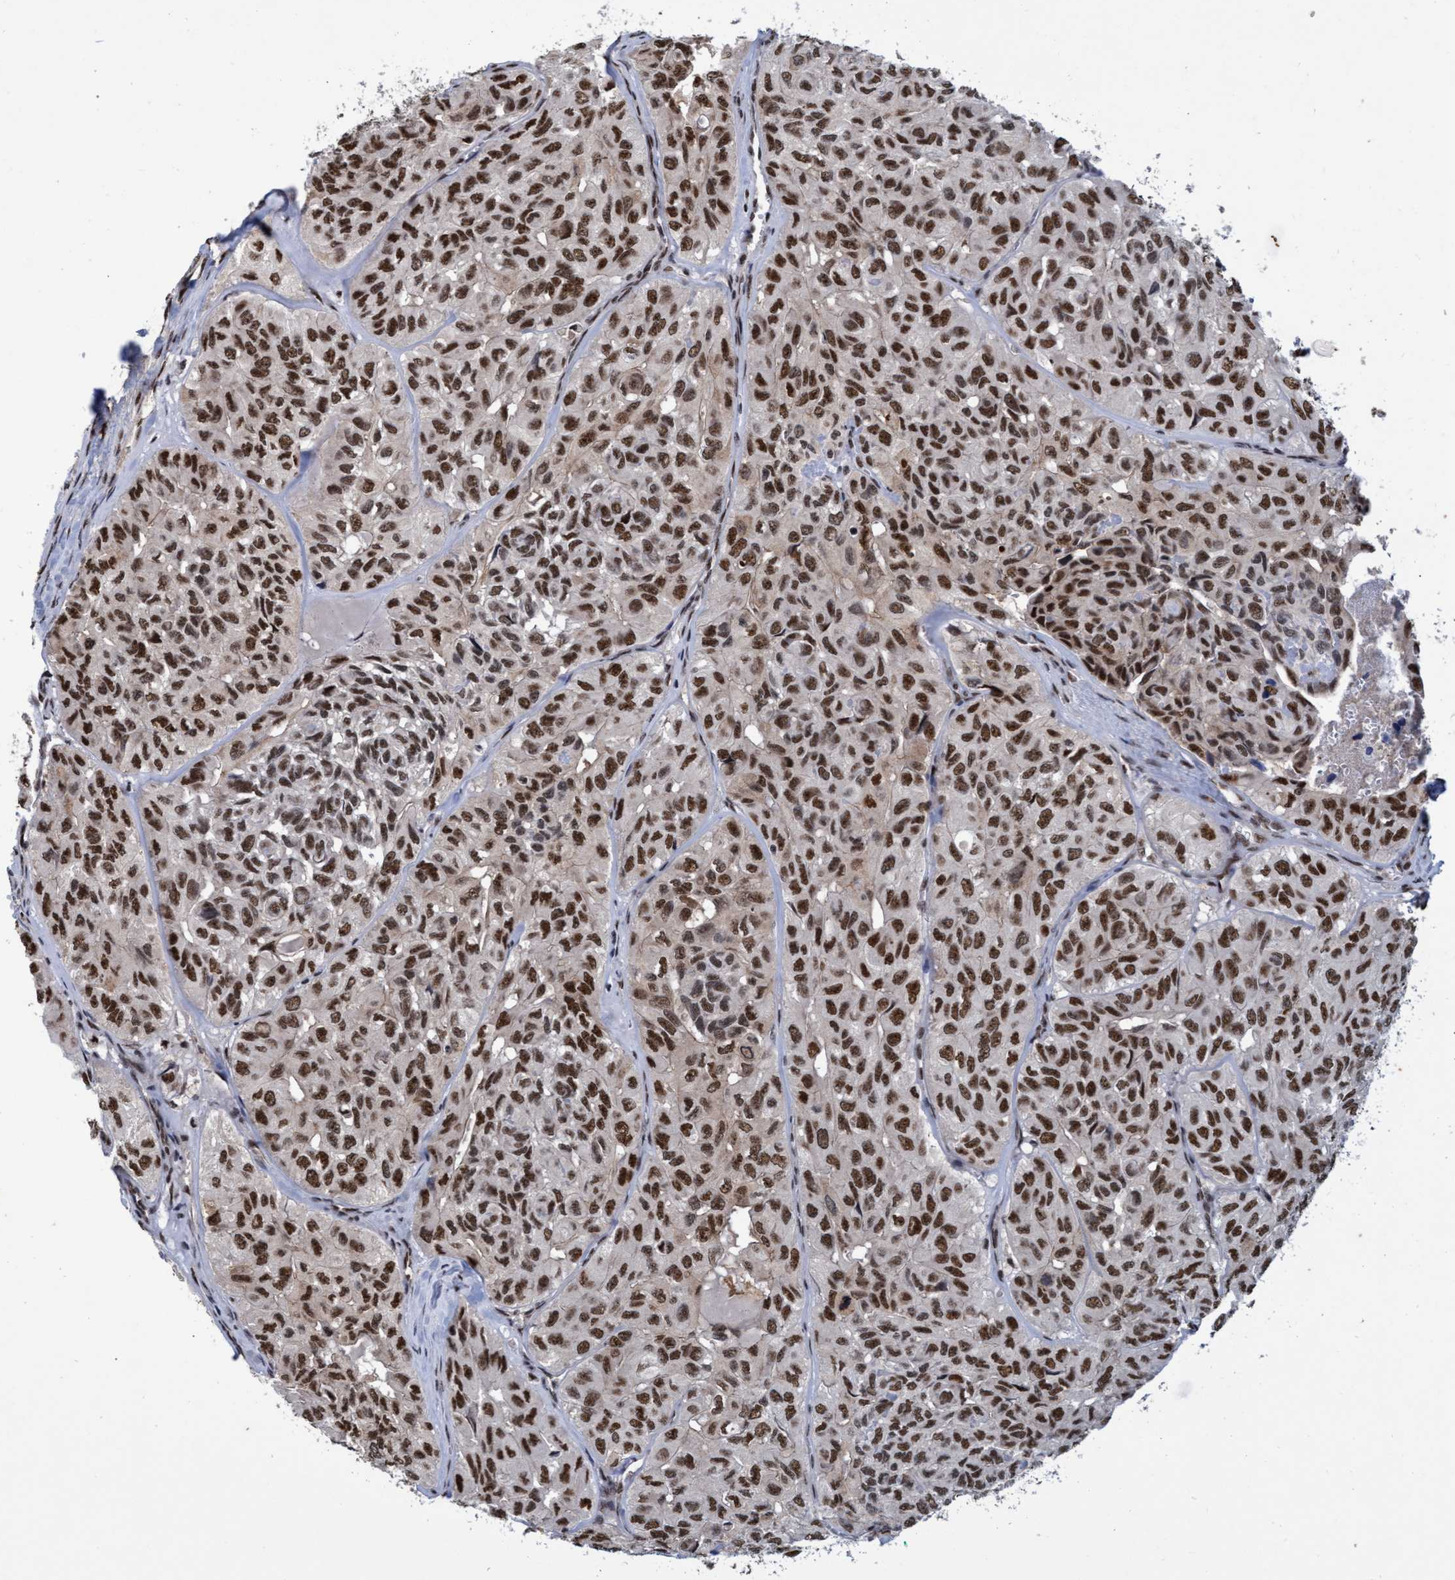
{"staining": {"intensity": "strong", "quantity": ">75%", "location": "nuclear"}, "tissue": "head and neck cancer", "cell_type": "Tumor cells", "image_type": "cancer", "snomed": [{"axis": "morphology", "description": "Adenocarcinoma, NOS"}, {"axis": "topography", "description": "Salivary gland, NOS"}, {"axis": "topography", "description": "Head-Neck"}], "caption": "A histopathology image of head and neck adenocarcinoma stained for a protein shows strong nuclear brown staining in tumor cells.", "gene": "GTF2F1", "patient": {"sex": "female", "age": 76}}